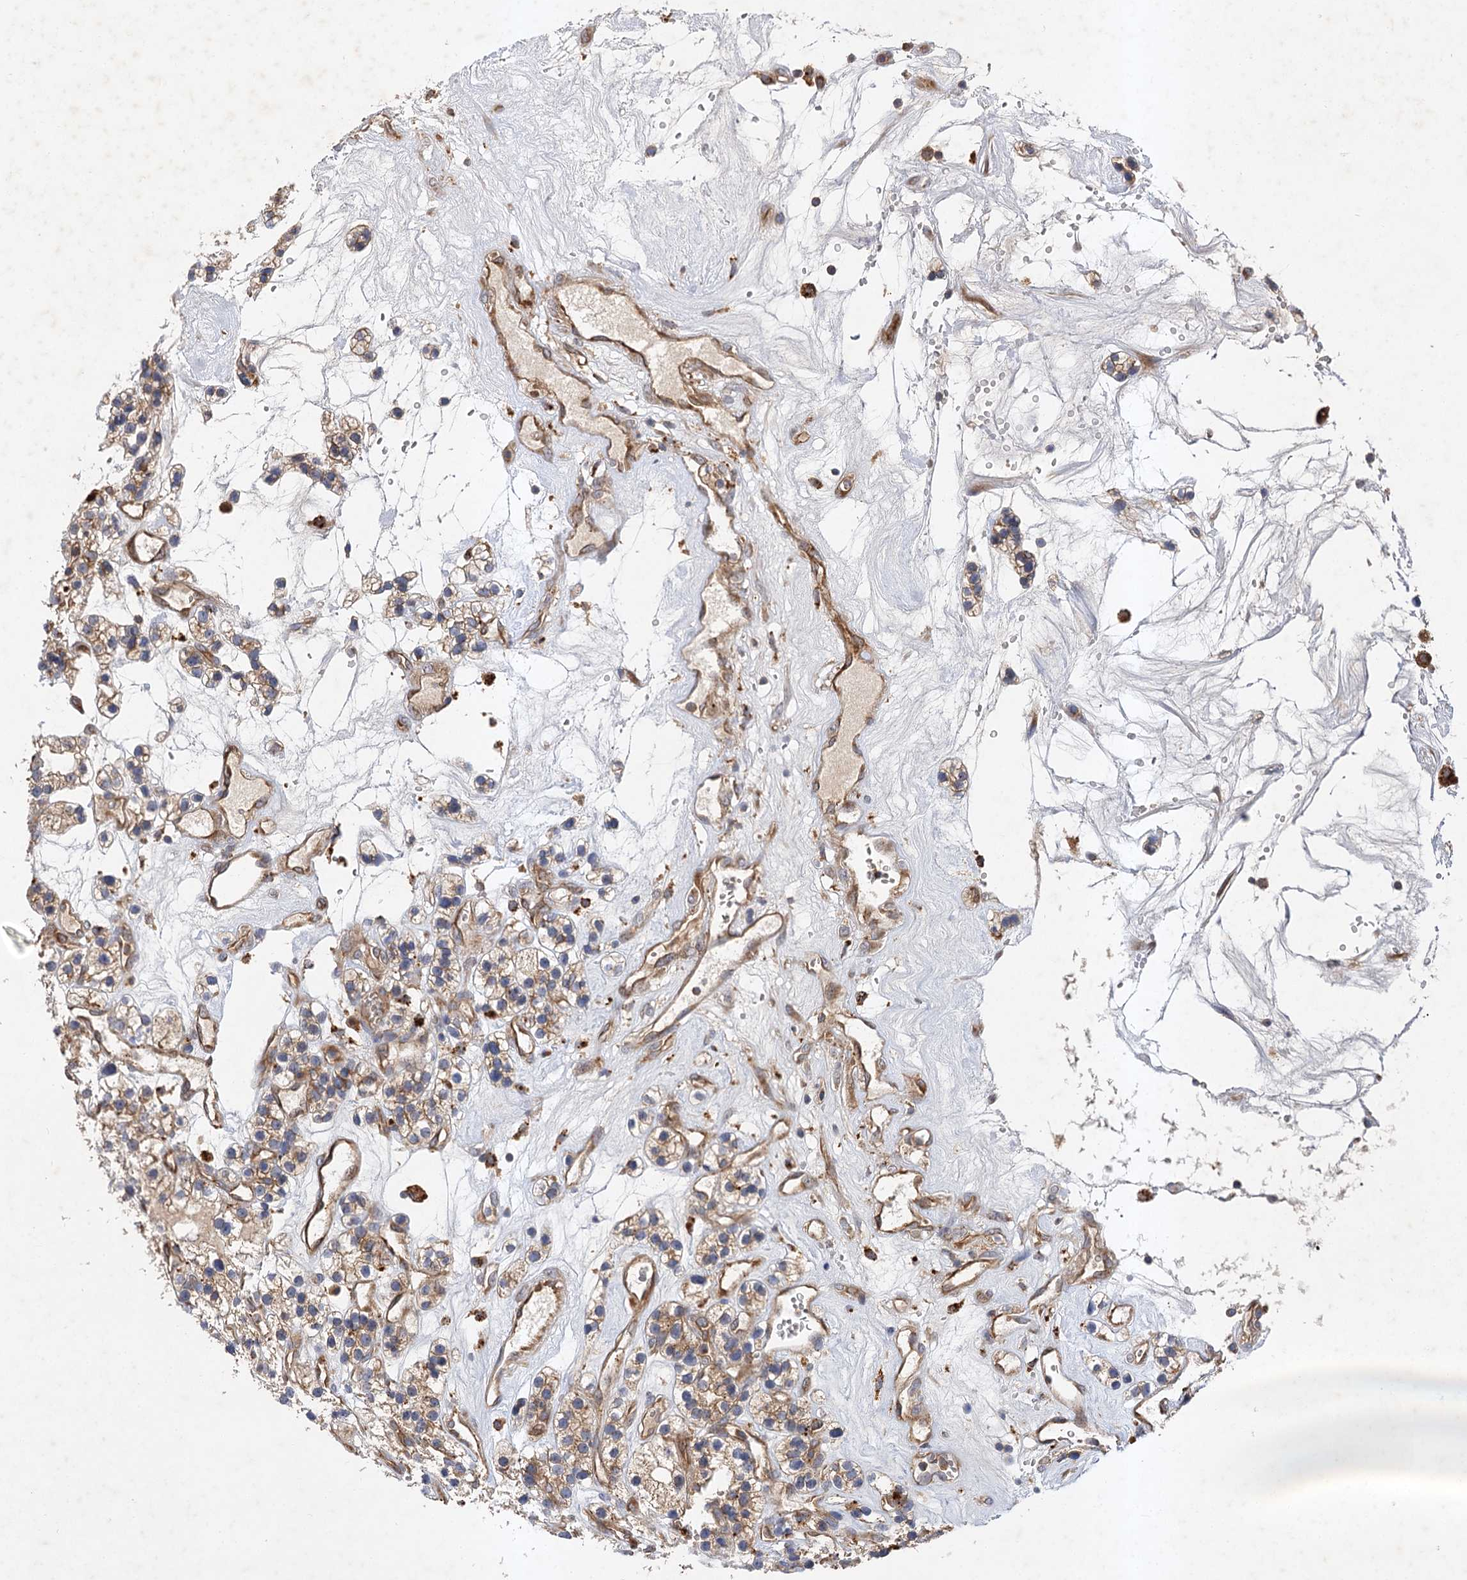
{"staining": {"intensity": "weak", "quantity": ">75%", "location": "cytoplasmic/membranous"}, "tissue": "renal cancer", "cell_type": "Tumor cells", "image_type": "cancer", "snomed": [{"axis": "morphology", "description": "Adenocarcinoma, NOS"}, {"axis": "topography", "description": "Kidney"}], "caption": "Immunohistochemical staining of human renal cancer (adenocarcinoma) demonstrates low levels of weak cytoplasmic/membranous protein expression in approximately >75% of tumor cells.", "gene": "PATL1", "patient": {"sex": "female", "age": 57}}